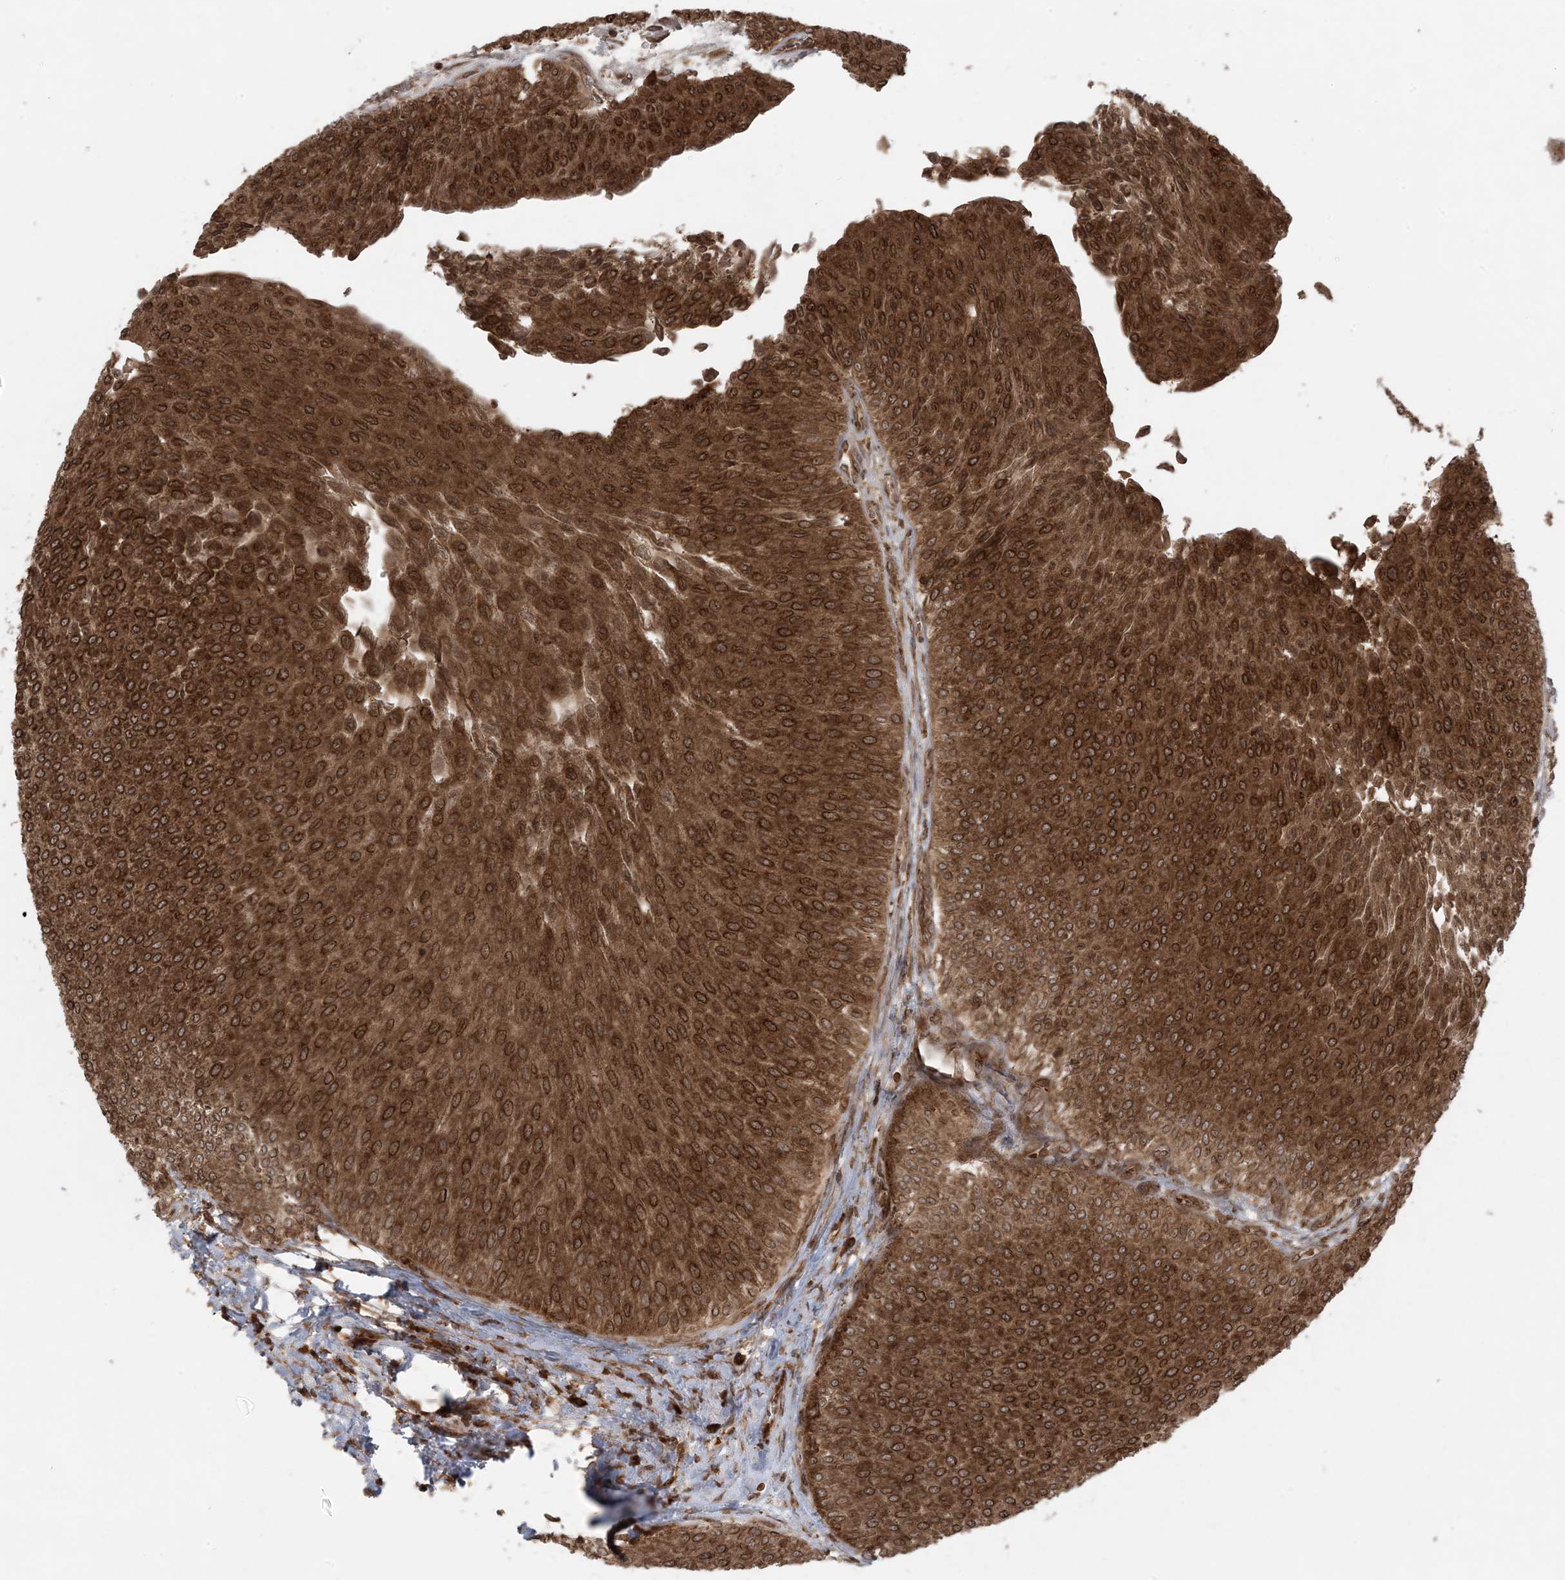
{"staining": {"intensity": "strong", "quantity": ">75%", "location": "cytoplasmic/membranous,nuclear"}, "tissue": "urothelial cancer", "cell_type": "Tumor cells", "image_type": "cancer", "snomed": [{"axis": "morphology", "description": "Urothelial carcinoma, Low grade"}, {"axis": "topography", "description": "Urinary bladder"}], "caption": "The immunohistochemical stain highlights strong cytoplasmic/membranous and nuclear expression in tumor cells of urothelial cancer tissue.", "gene": "DDX19B", "patient": {"sex": "male", "age": 78}}